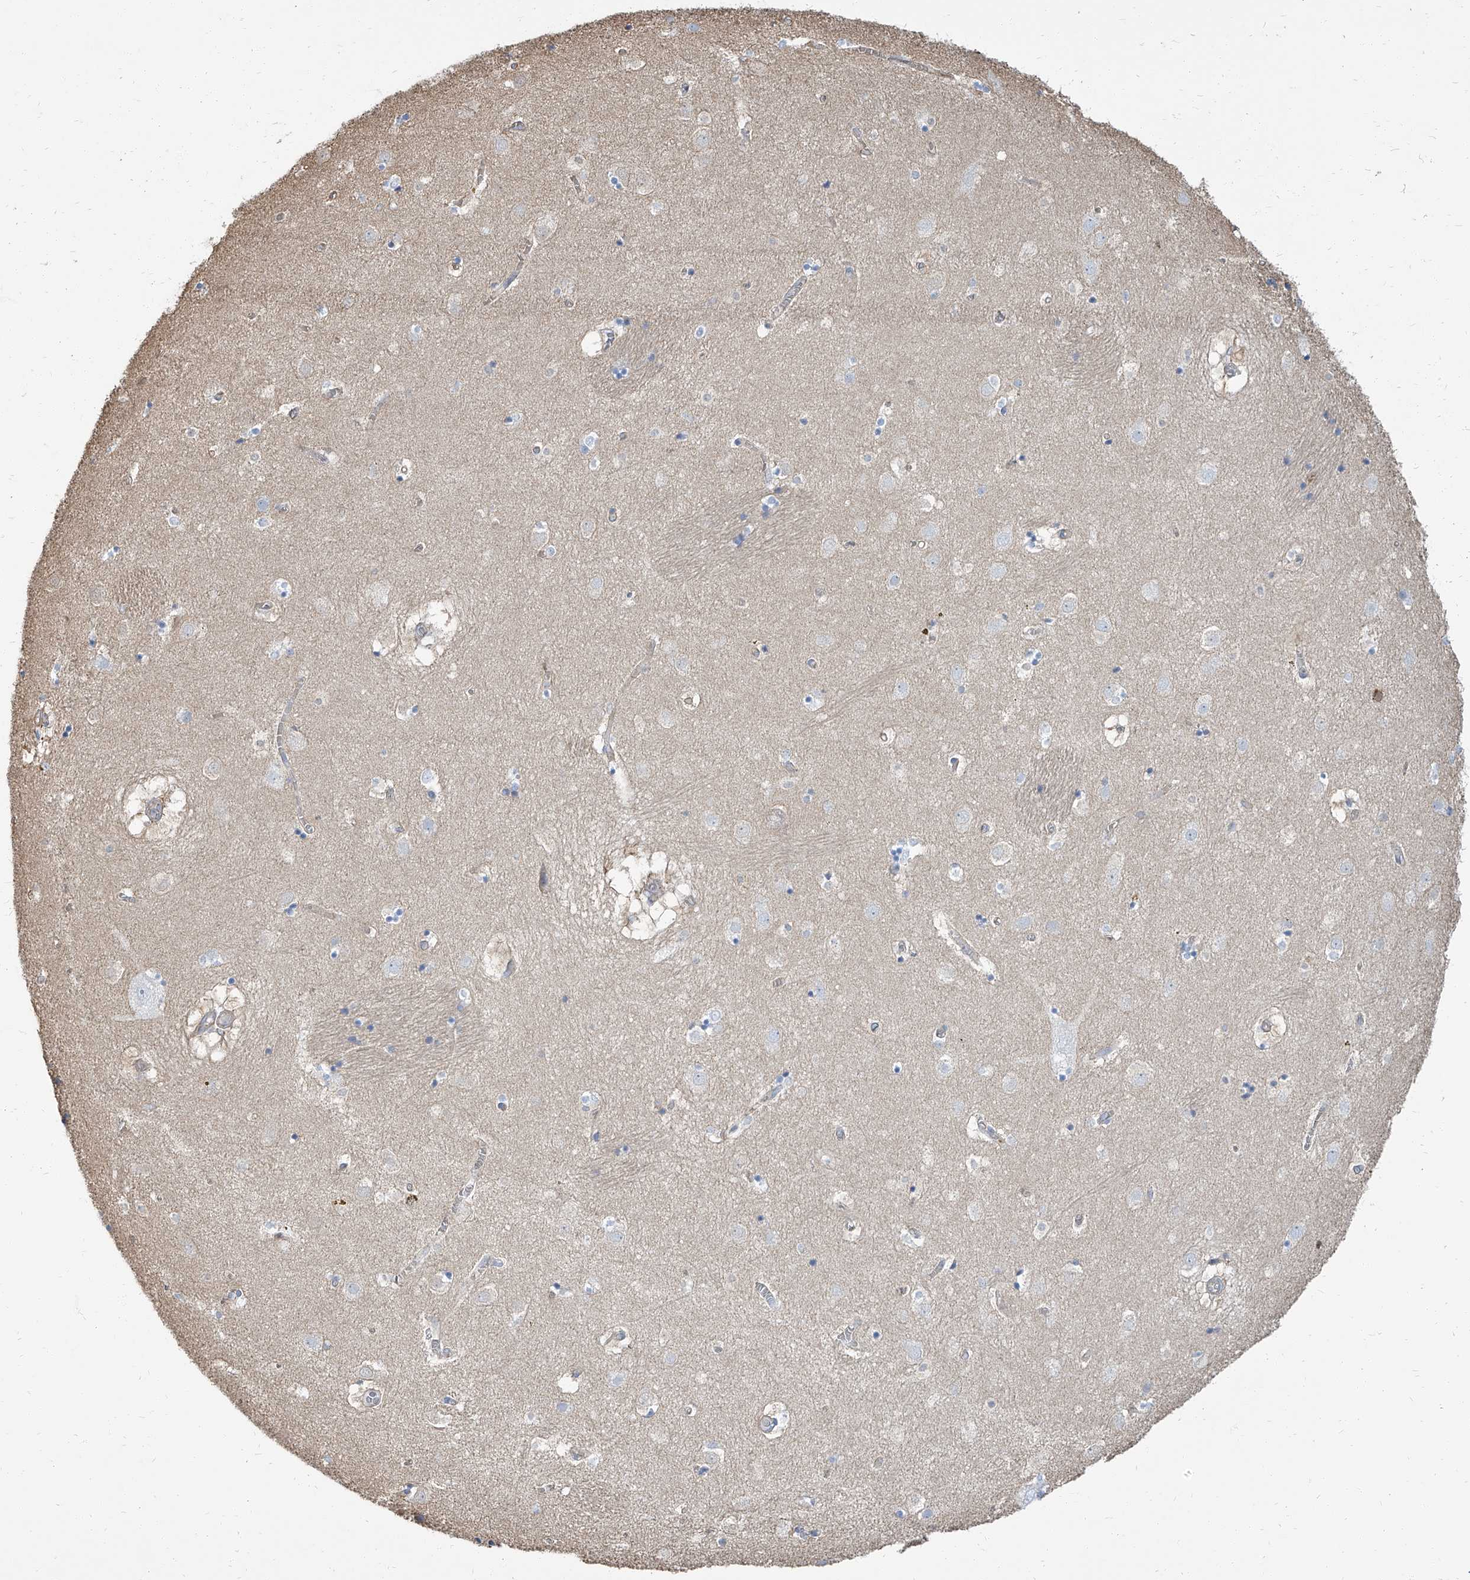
{"staining": {"intensity": "negative", "quantity": "none", "location": "none"}, "tissue": "caudate", "cell_type": "Glial cells", "image_type": "normal", "snomed": [{"axis": "morphology", "description": "Normal tissue, NOS"}, {"axis": "topography", "description": "Lateral ventricle wall"}], "caption": "This histopathology image is of unremarkable caudate stained with immunohistochemistry to label a protein in brown with the nuclei are counter-stained blue. There is no positivity in glial cells. (IHC, brightfield microscopy, high magnification).", "gene": "TXLNB", "patient": {"sex": "male", "age": 70}}